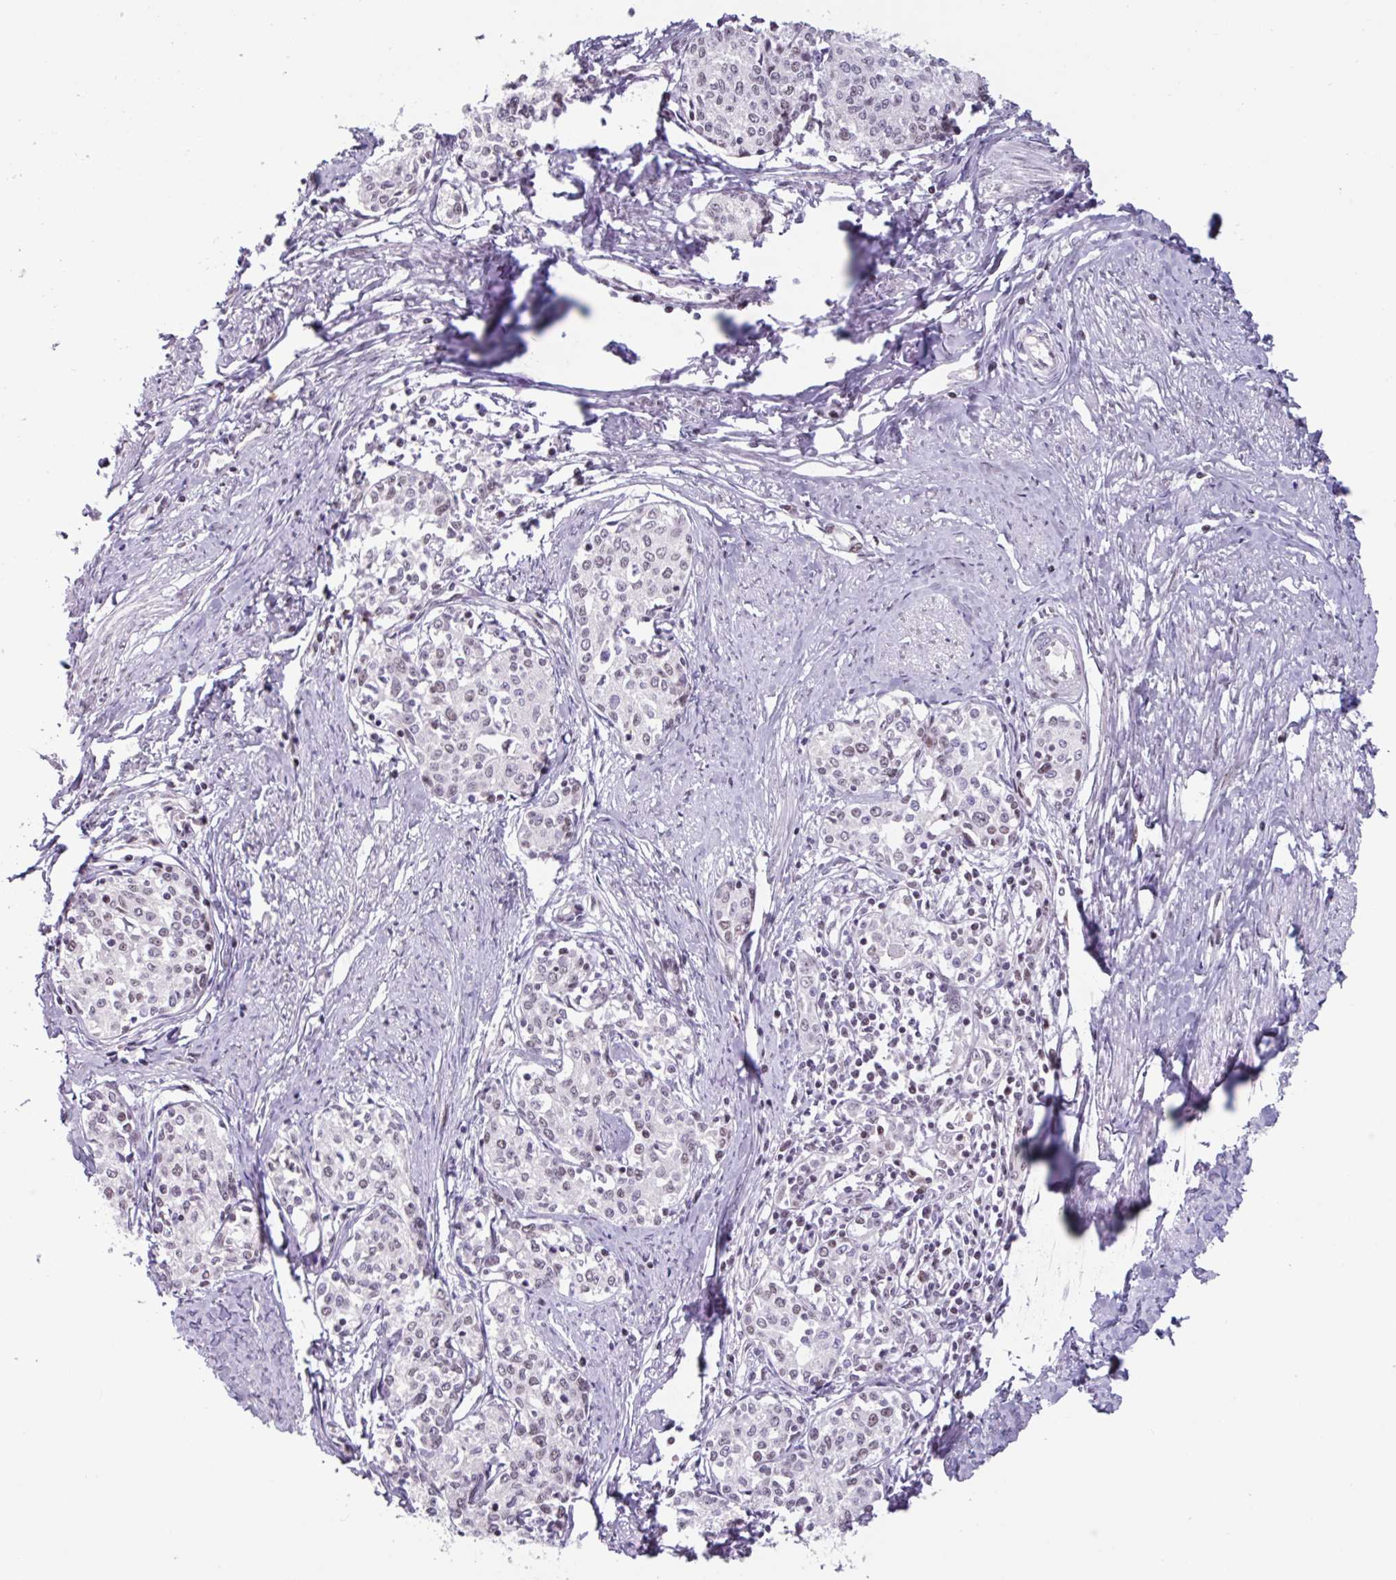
{"staining": {"intensity": "weak", "quantity": "<25%", "location": "nuclear"}, "tissue": "cervical cancer", "cell_type": "Tumor cells", "image_type": "cancer", "snomed": [{"axis": "morphology", "description": "Squamous cell carcinoma, NOS"}, {"axis": "morphology", "description": "Adenocarcinoma, NOS"}, {"axis": "topography", "description": "Cervix"}], "caption": "The micrograph reveals no staining of tumor cells in cervical squamous cell carcinoma.", "gene": "ZNF575", "patient": {"sex": "female", "age": 52}}